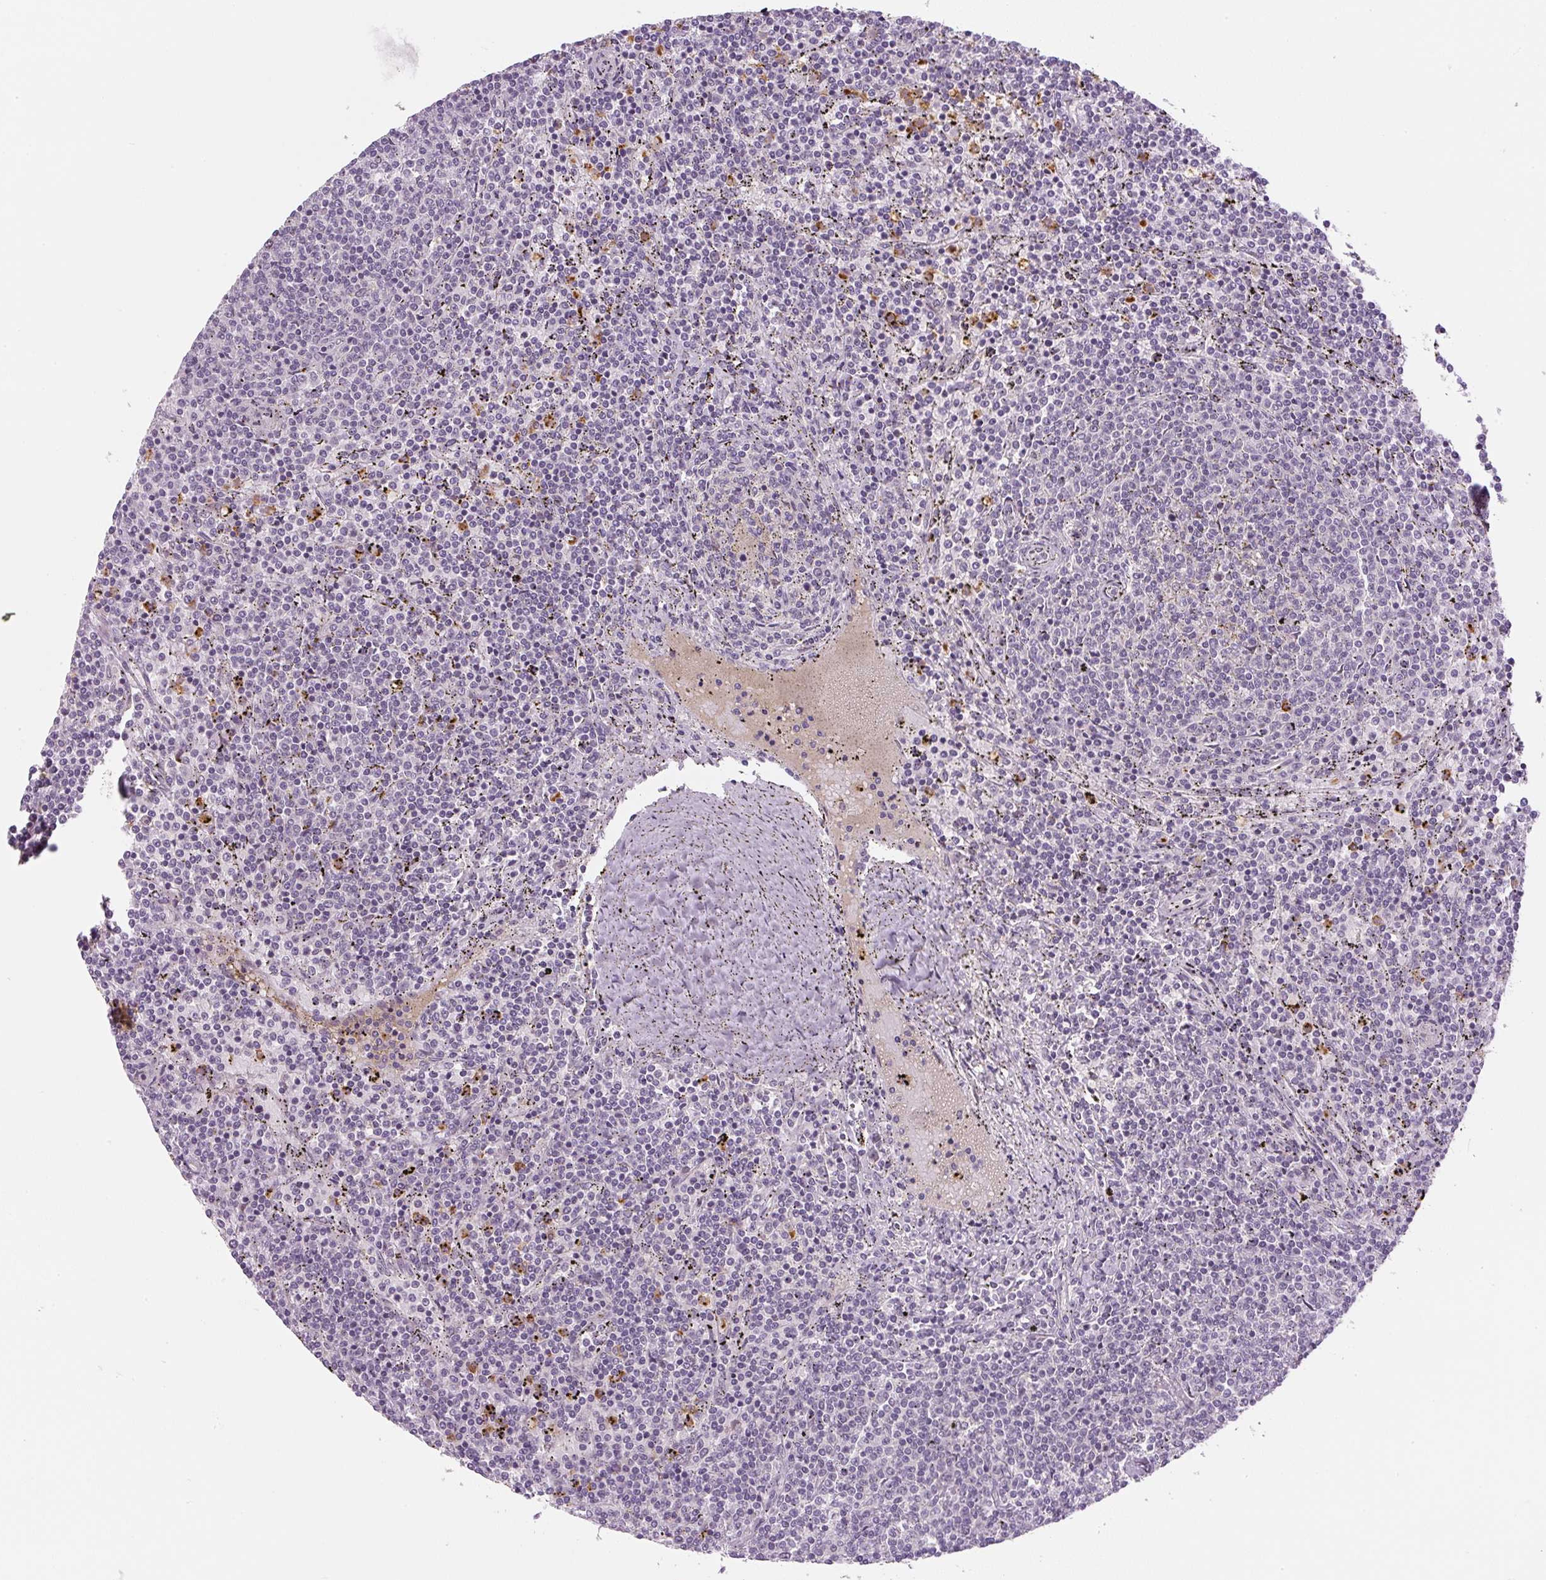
{"staining": {"intensity": "negative", "quantity": "none", "location": "none"}, "tissue": "lymphoma", "cell_type": "Tumor cells", "image_type": "cancer", "snomed": [{"axis": "morphology", "description": "Malignant lymphoma, non-Hodgkin's type, Low grade"}, {"axis": "topography", "description": "Spleen"}], "caption": "Low-grade malignant lymphoma, non-Hodgkin's type was stained to show a protein in brown. There is no significant expression in tumor cells. Nuclei are stained in blue.", "gene": "SGF29", "patient": {"sex": "female", "age": 50}}